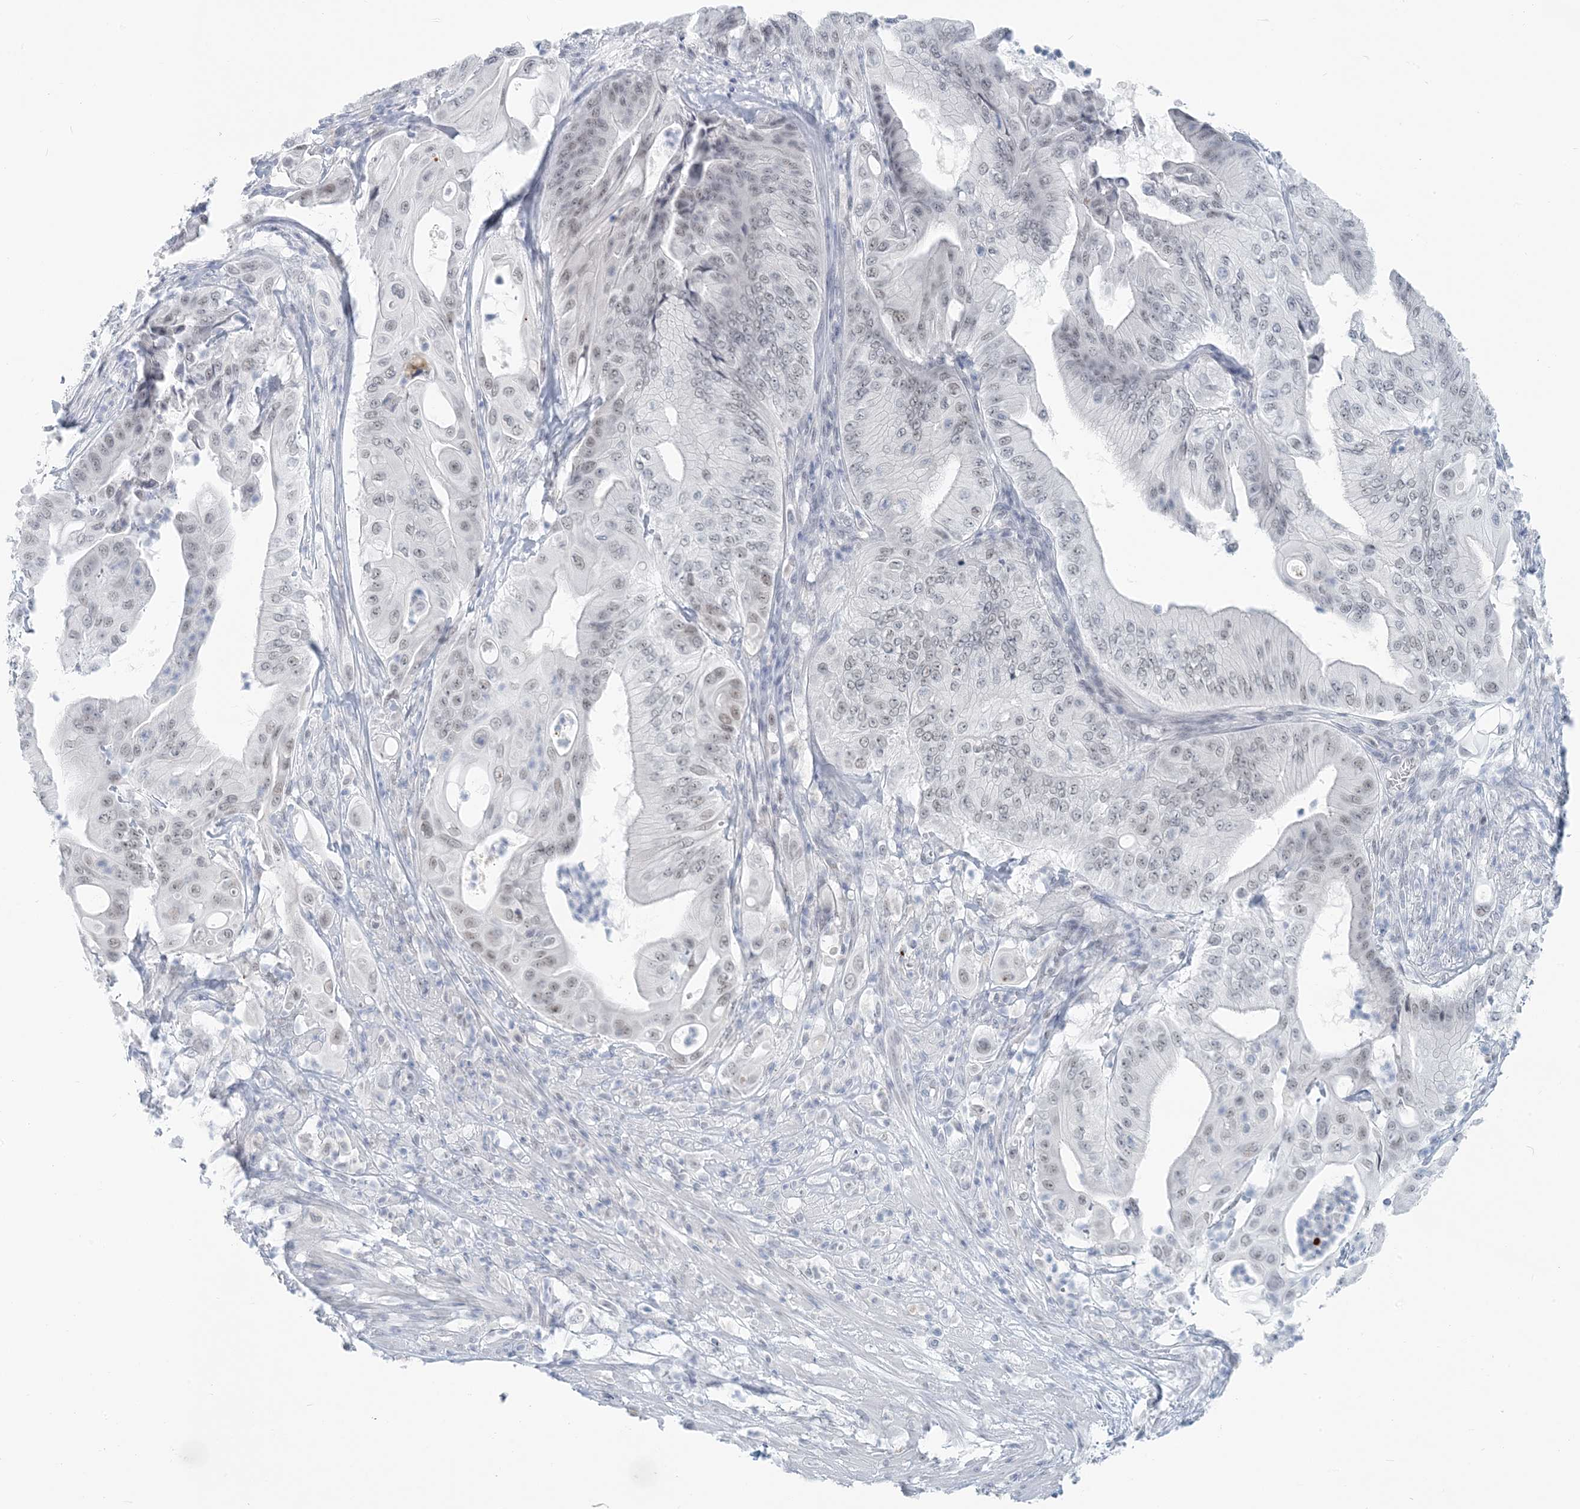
{"staining": {"intensity": "negative", "quantity": "none", "location": "none"}, "tissue": "pancreatic cancer", "cell_type": "Tumor cells", "image_type": "cancer", "snomed": [{"axis": "morphology", "description": "Adenocarcinoma, NOS"}, {"axis": "topography", "description": "Pancreas"}], "caption": "The micrograph exhibits no significant expression in tumor cells of pancreatic cancer.", "gene": "SCML1", "patient": {"sex": "female", "age": 77}}